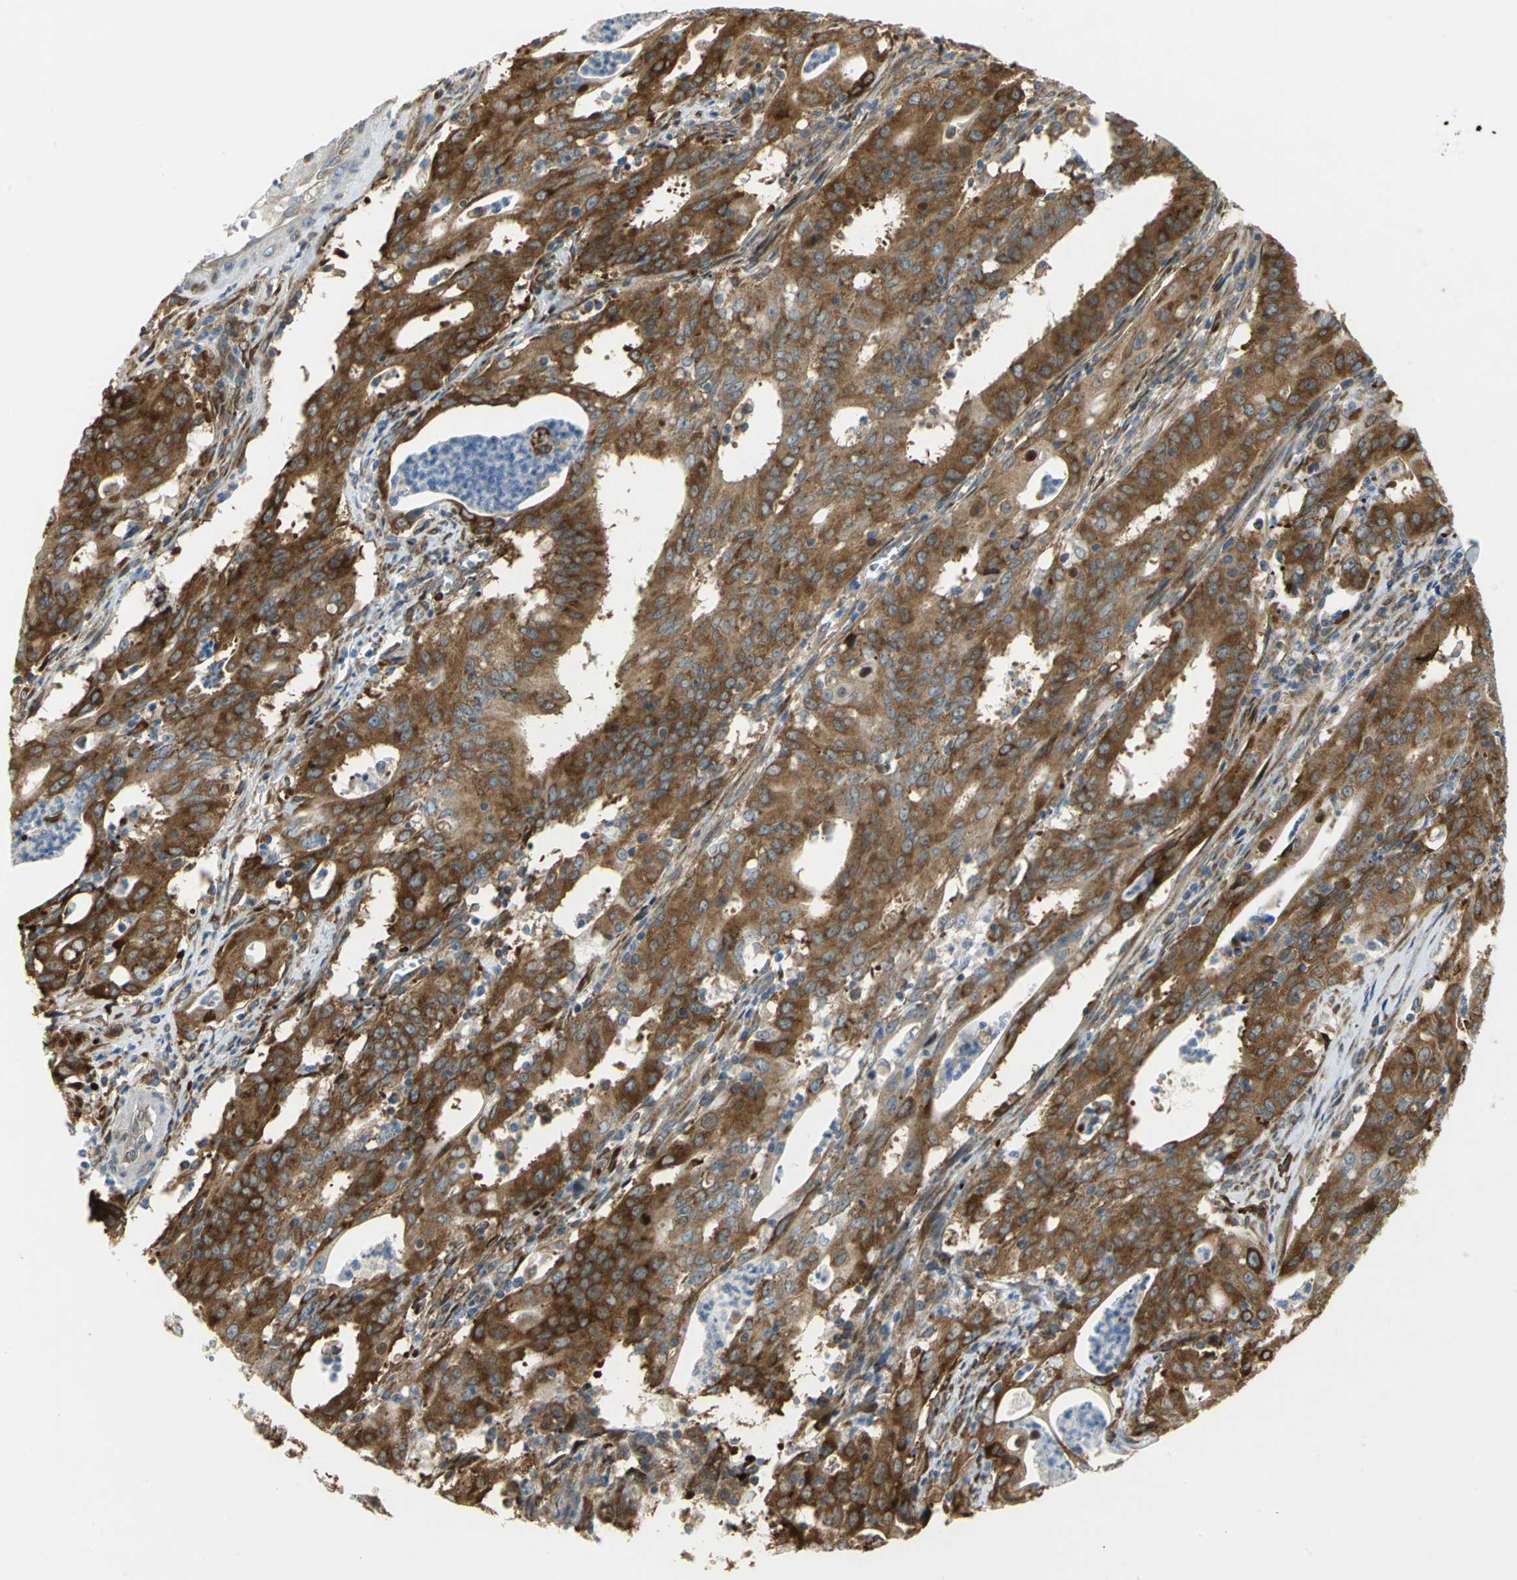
{"staining": {"intensity": "strong", "quantity": ">75%", "location": "cytoplasmic/membranous"}, "tissue": "cervical cancer", "cell_type": "Tumor cells", "image_type": "cancer", "snomed": [{"axis": "morphology", "description": "Adenocarcinoma, NOS"}, {"axis": "topography", "description": "Cervix"}], "caption": "A high-resolution micrograph shows immunohistochemistry staining of cervical cancer, which exhibits strong cytoplasmic/membranous expression in approximately >75% of tumor cells. The staining was performed using DAB to visualize the protein expression in brown, while the nuclei were stained in blue with hematoxylin (Magnification: 20x).", "gene": "YBX1", "patient": {"sex": "female", "age": 44}}